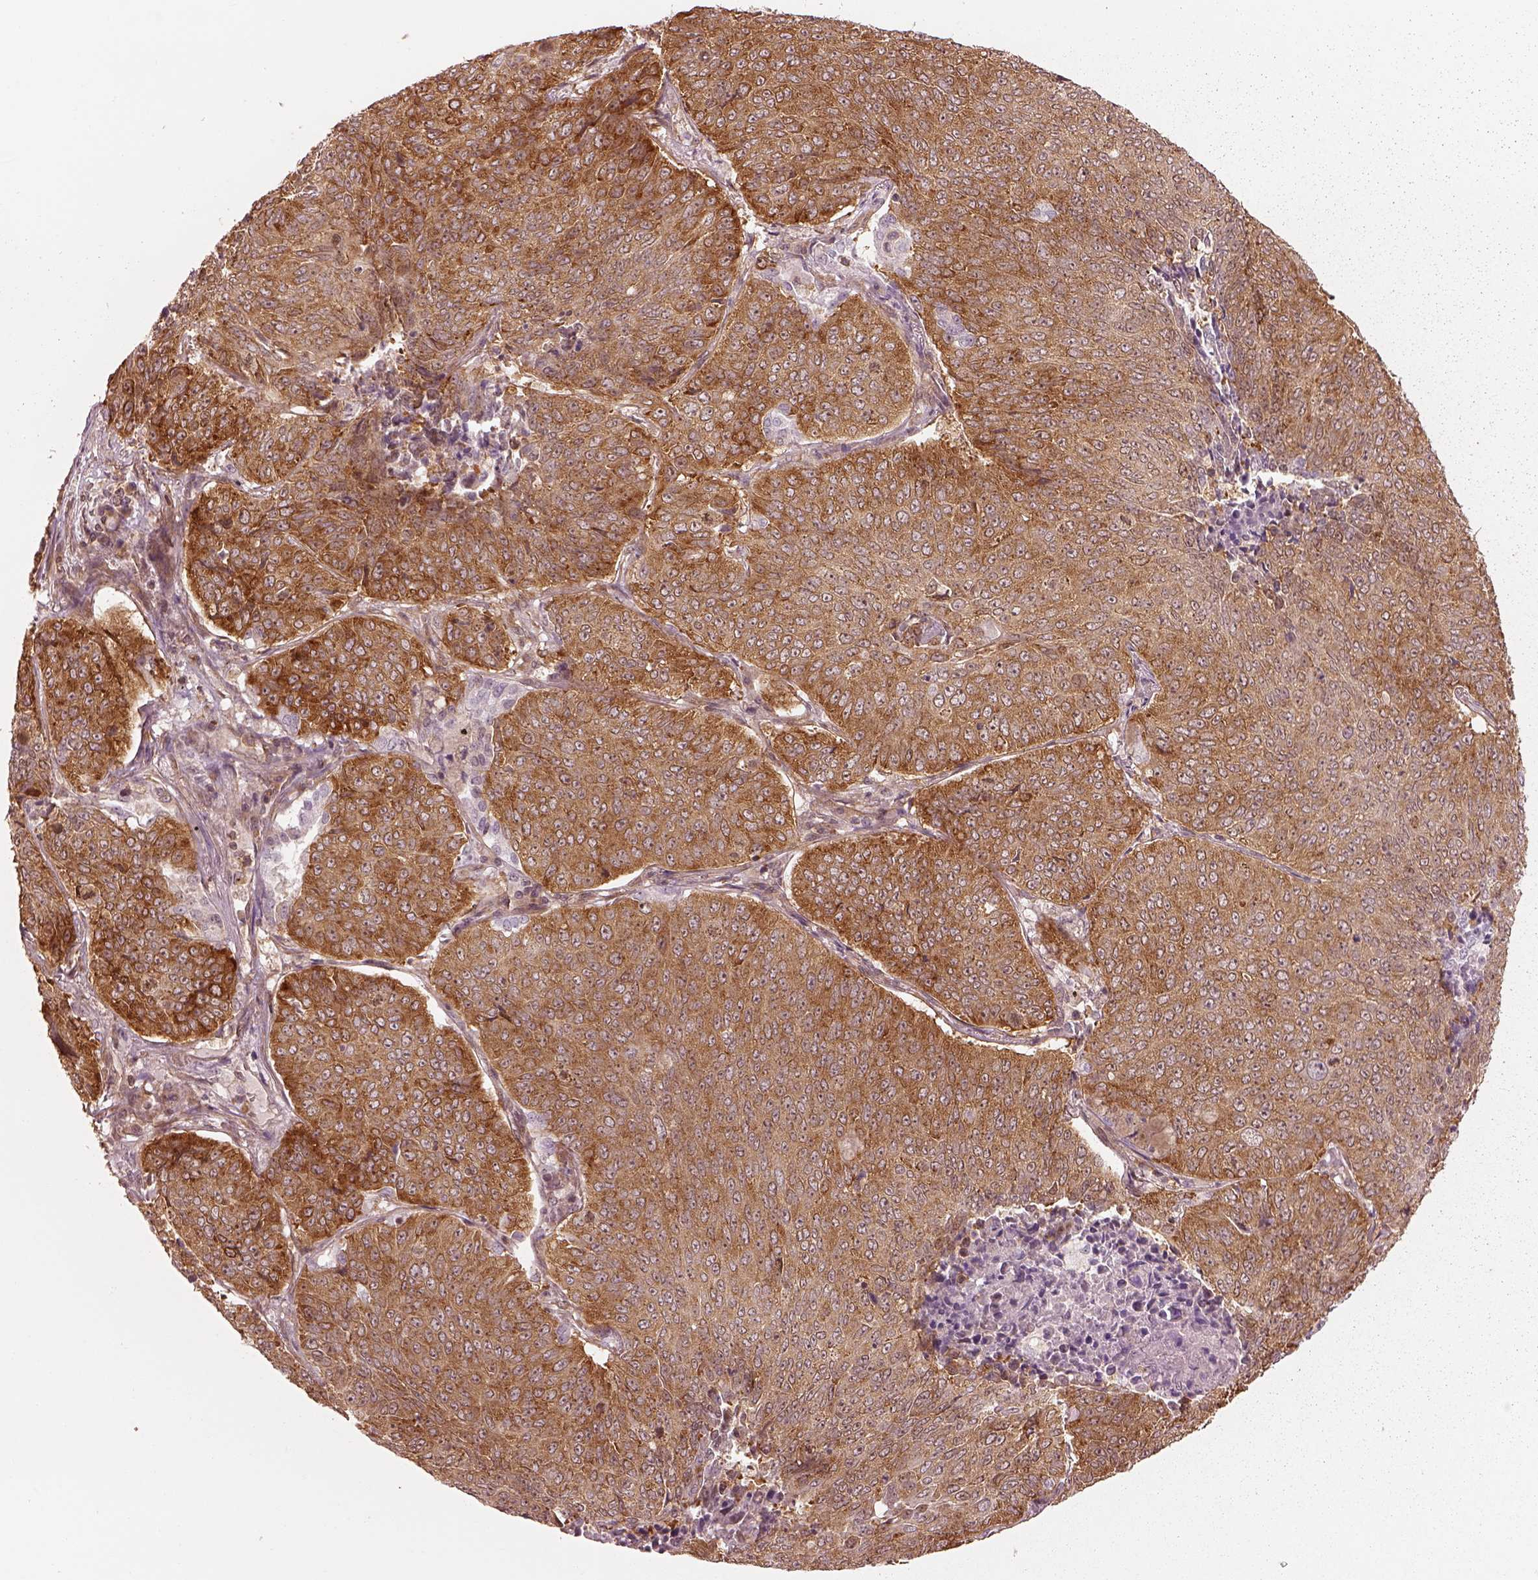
{"staining": {"intensity": "moderate", "quantity": ">75%", "location": "cytoplasmic/membranous"}, "tissue": "lung cancer", "cell_type": "Tumor cells", "image_type": "cancer", "snomed": [{"axis": "morphology", "description": "Normal tissue, NOS"}, {"axis": "morphology", "description": "Squamous cell carcinoma, NOS"}, {"axis": "topography", "description": "Bronchus"}, {"axis": "topography", "description": "Lung"}], "caption": "Tumor cells display medium levels of moderate cytoplasmic/membranous expression in approximately >75% of cells in human lung cancer (squamous cell carcinoma).", "gene": "LSM14A", "patient": {"sex": "male", "age": 64}}